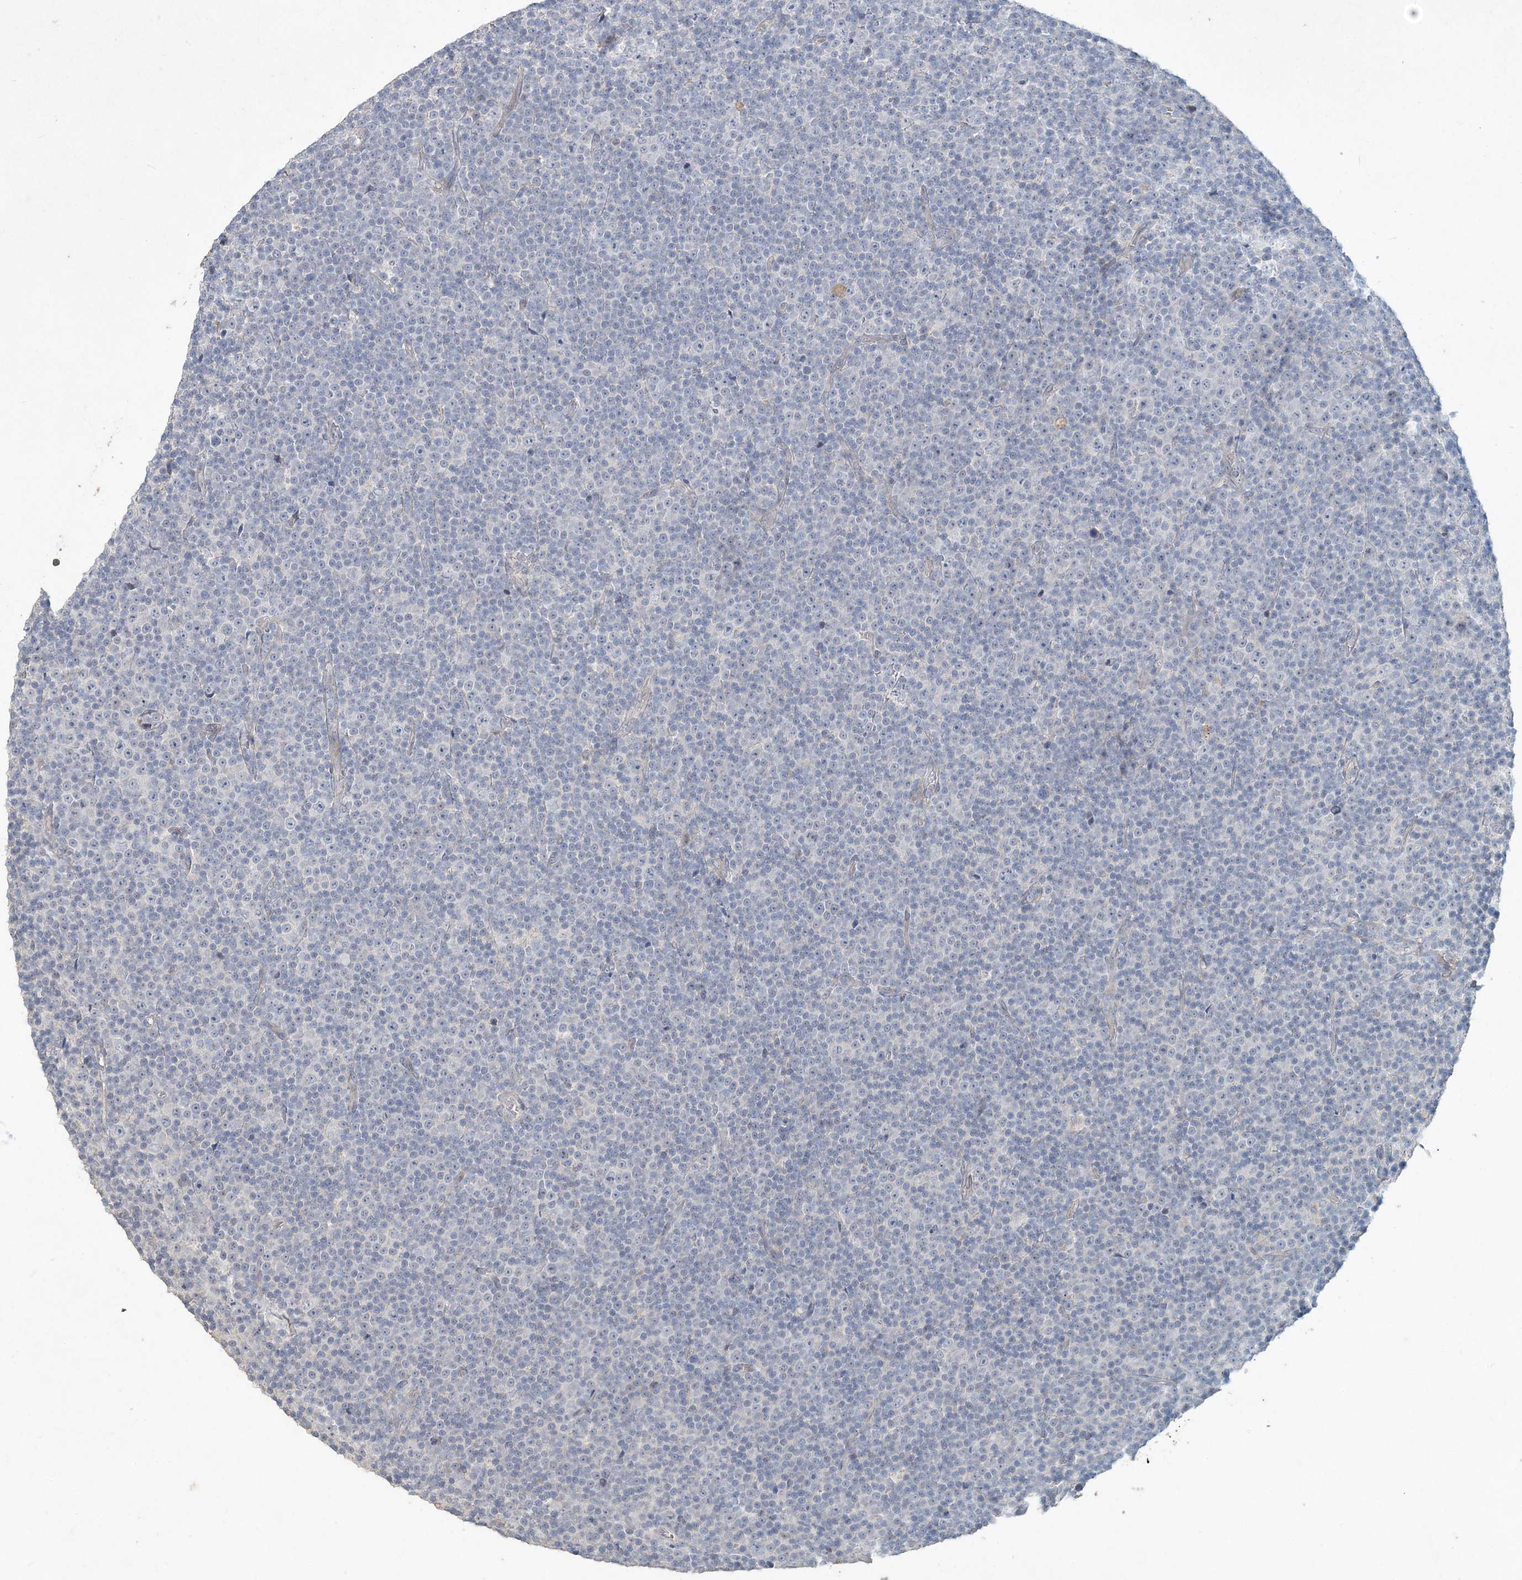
{"staining": {"intensity": "negative", "quantity": "none", "location": "none"}, "tissue": "lymphoma", "cell_type": "Tumor cells", "image_type": "cancer", "snomed": [{"axis": "morphology", "description": "Malignant lymphoma, non-Hodgkin's type, Low grade"}, {"axis": "topography", "description": "Lymph node"}], "caption": "Histopathology image shows no significant protein positivity in tumor cells of lymphoma. The staining is performed using DAB (3,3'-diaminobenzidine) brown chromogen with nuclei counter-stained in using hematoxylin.", "gene": "DNAH5", "patient": {"sex": "female", "age": 67}}